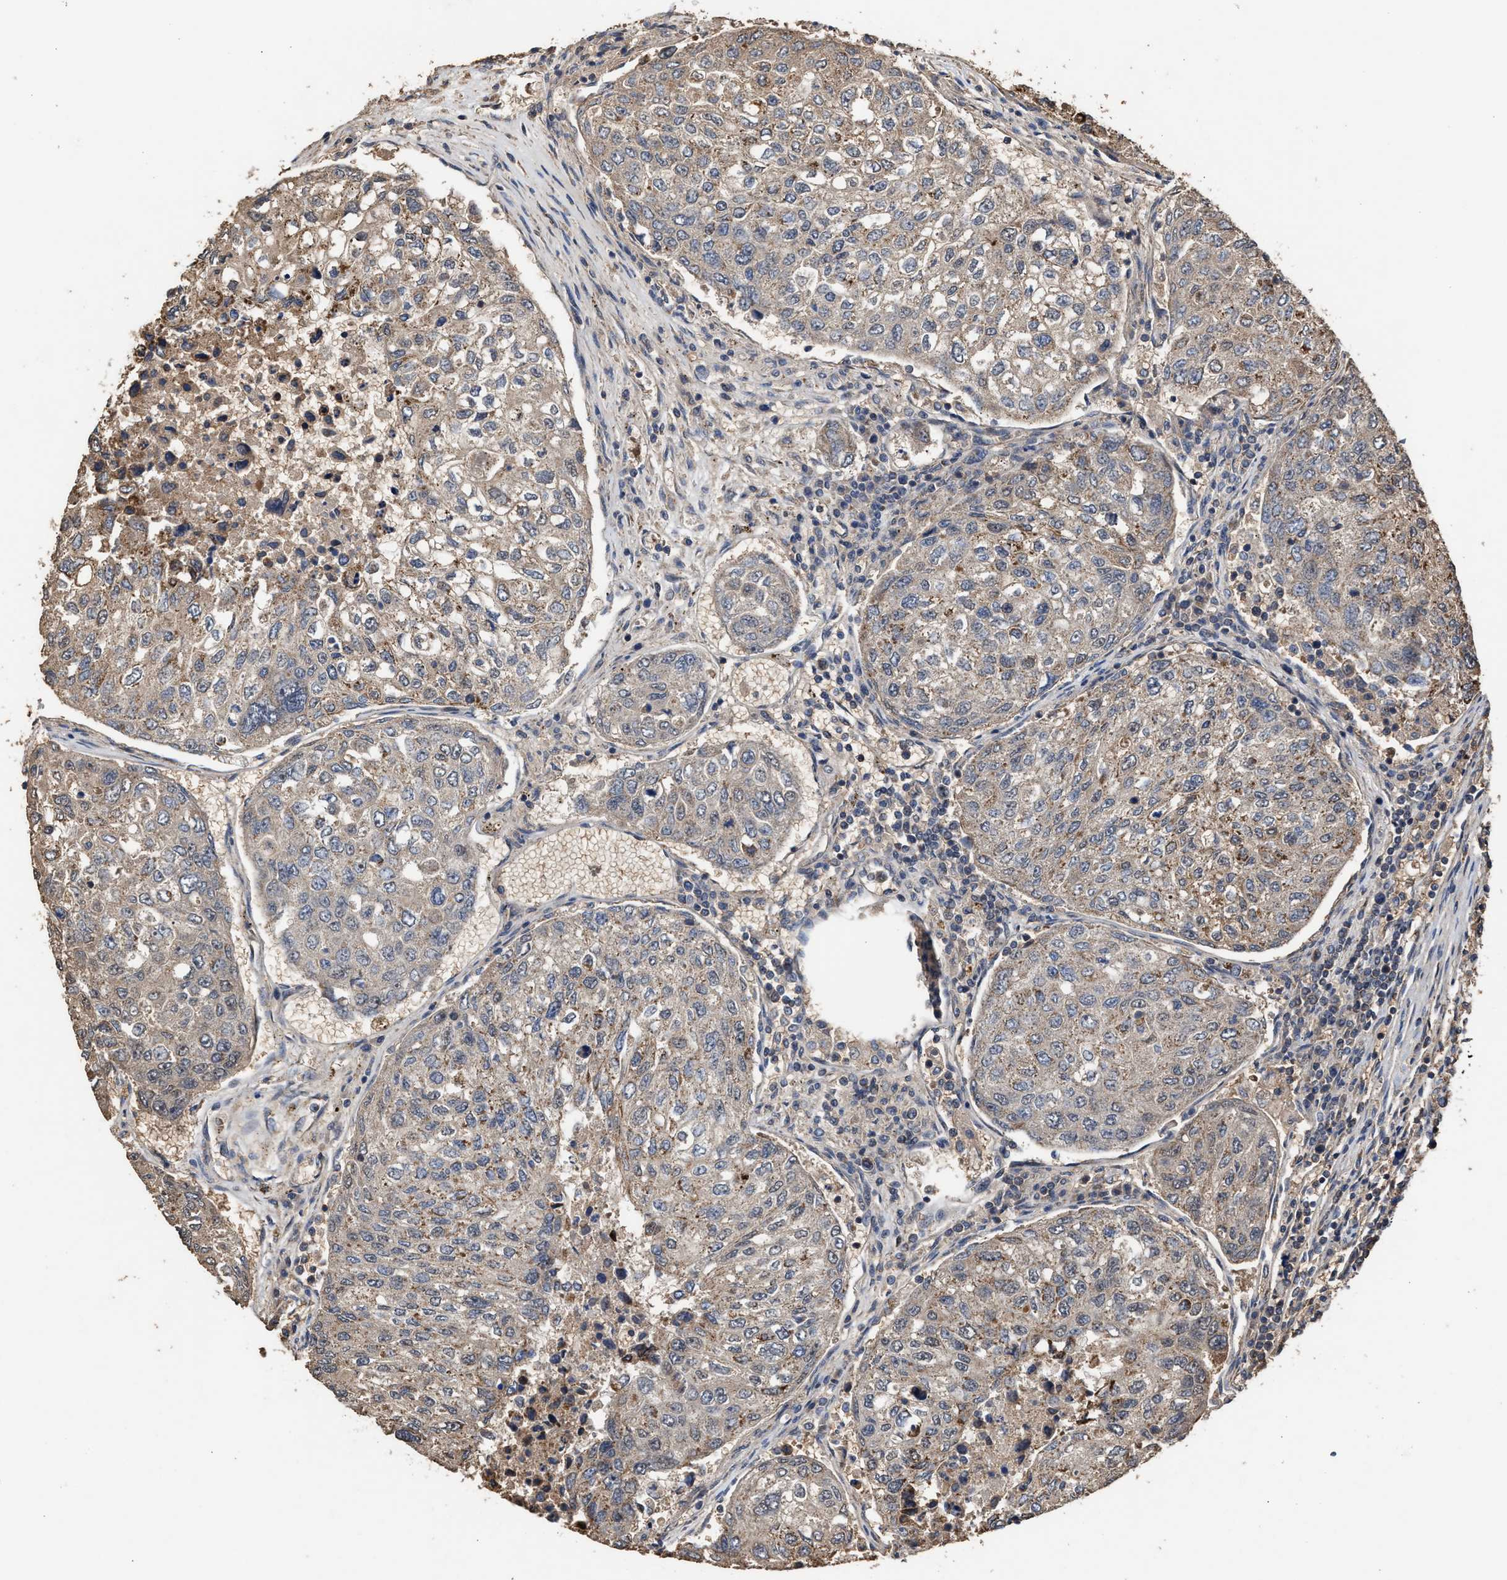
{"staining": {"intensity": "weak", "quantity": "25%-75%", "location": "cytoplasmic/membranous"}, "tissue": "urothelial cancer", "cell_type": "Tumor cells", "image_type": "cancer", "snomed": [{"axis": "morphology", "description": "Urothelial carcinoma, High grade"}, {"axis": "topography", "description": "Lymph node"}, {"axis": "topography", "description": "Urinary bladder"}], "caption": "Immunohistochemistry (IHC) histopathology image of neoplastic tissue: human urothelial cancer stained using IHC demonstrates low levels of weak protein expression localized specifically in the cytoplasmic/membranous of tumor cells, appearing as a cytoplasmic/membranous brown color.", "gene": "ZNHIT6", "patient": {"sex": "male", "age": 51}}